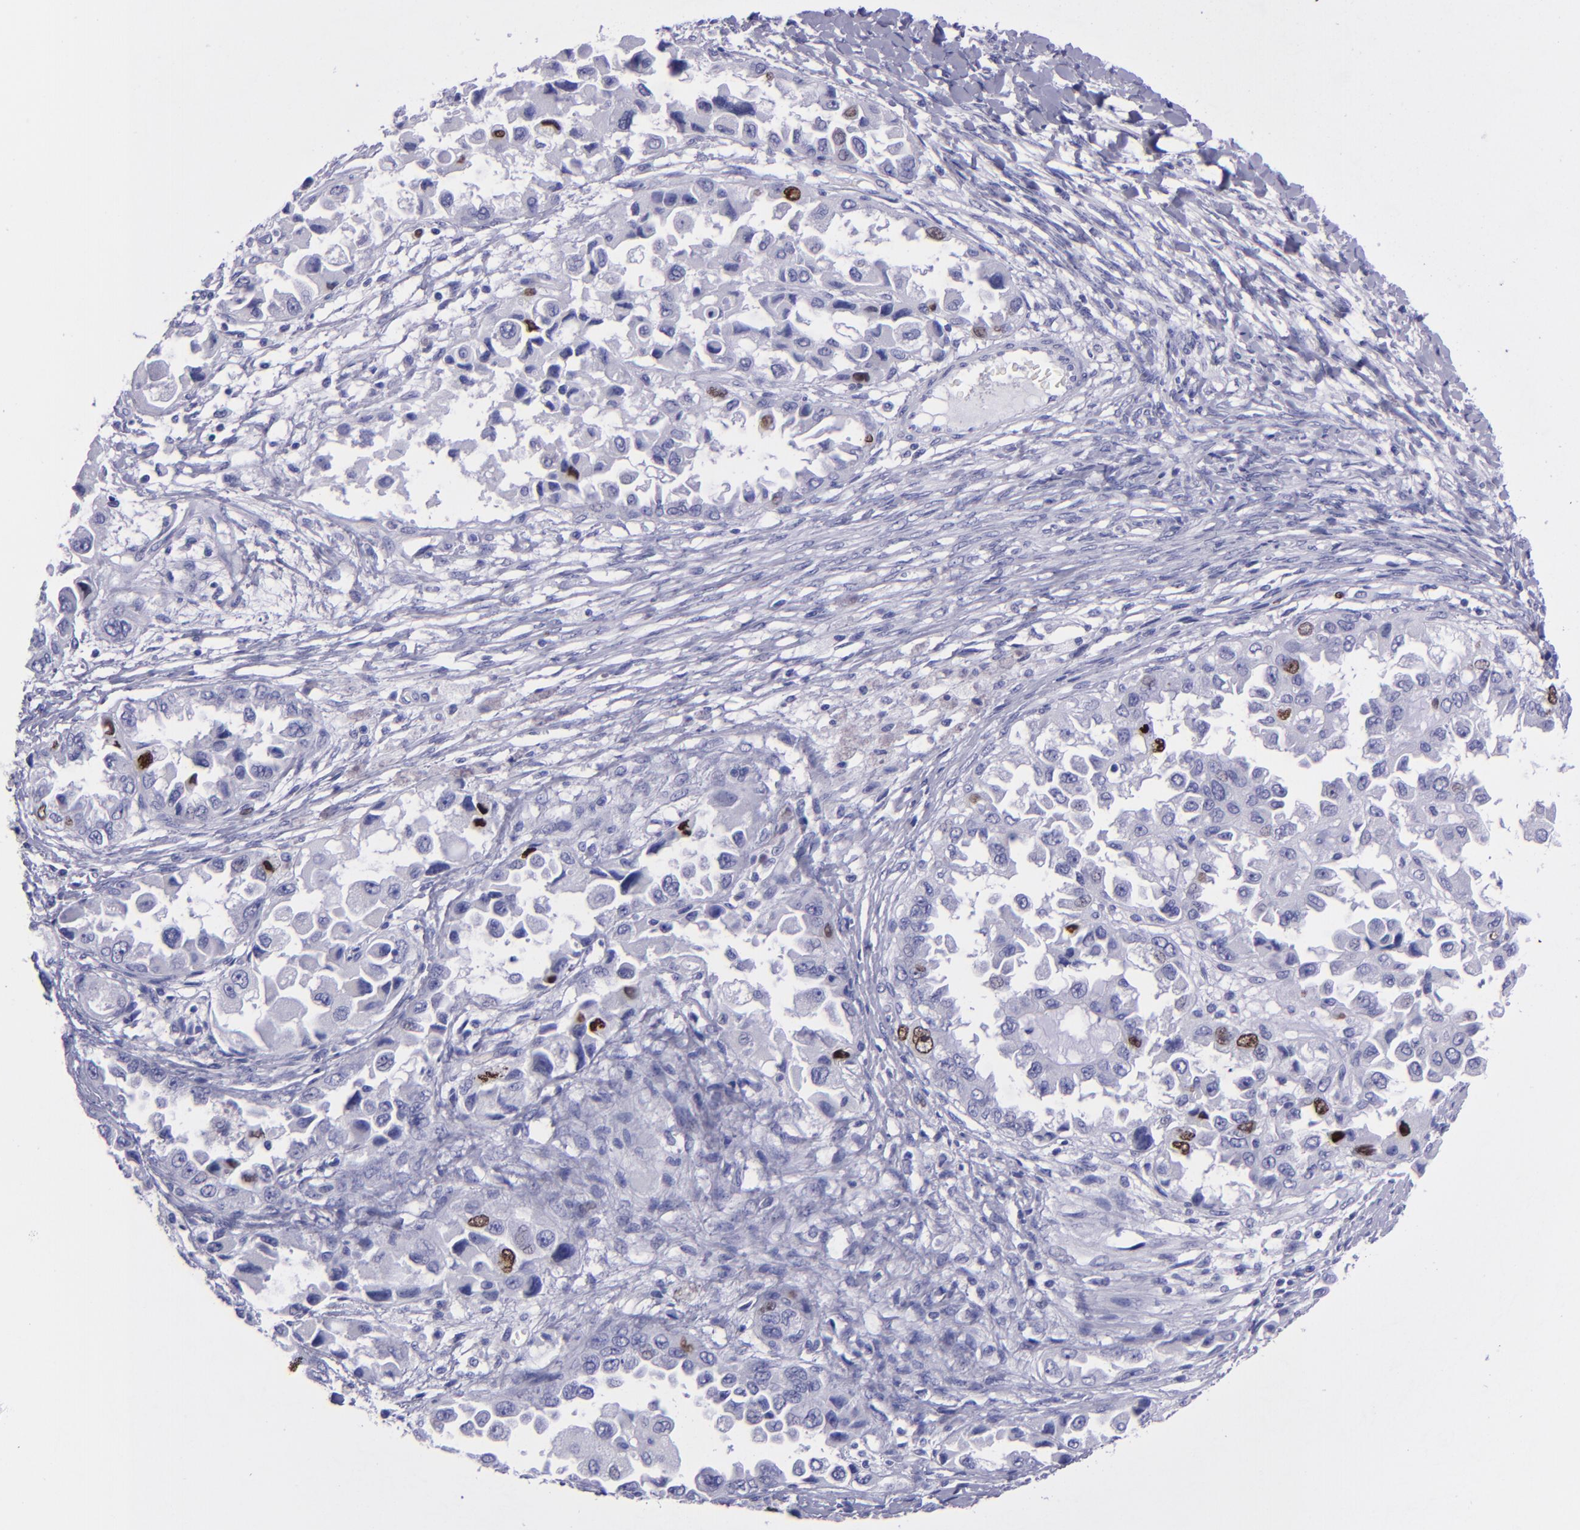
{"staining": {"intensity": "strong", "quantity": "<25%", "location": "nuclear"}, "tissue": "ovarian cancer", "cell_type": "Tumor cells", "image_type": "cancer", "snomed": [{"axis": "morphology", "description": "Cystadenocarcinoma, serous, NOS"}, {"axis": "topography", "description": "Ovary"}], "caption": "Human ovarian cancer (serous cystadenocarcinoma) stained for a protein (brown) exhibits strong nuclear positive staining in about <25% of tumor cells.", "gene": "TOP2A", "patient": {"sex": "female", "age": 84}}